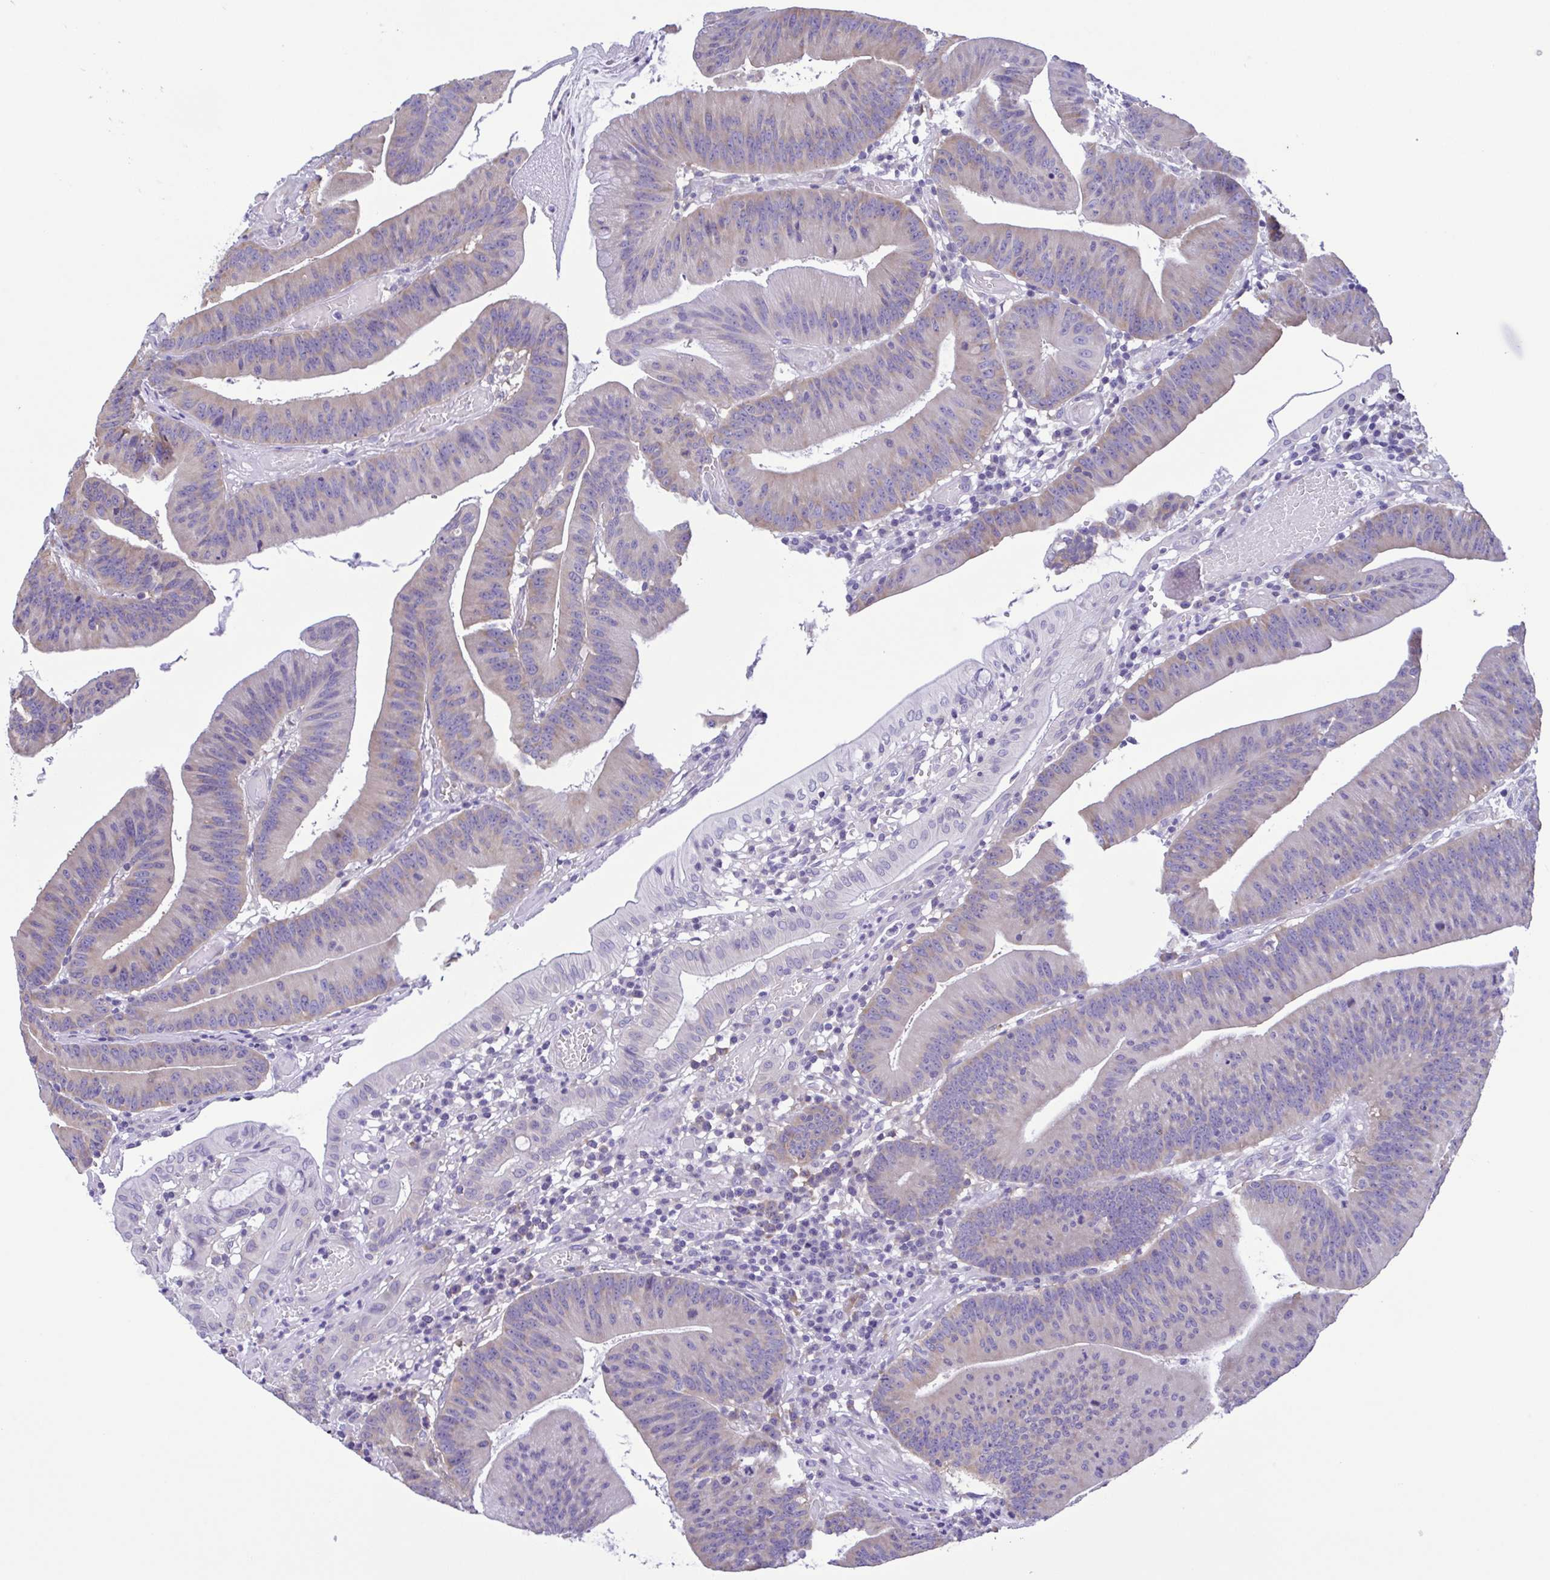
{"staining": {"intensity": "weak", "quantity": "<25%", "location": "cytoplasmic/membranous"}, "tissue": "colorectal cancer", "cell_type": "Tumor cells", "image_type": "cancer", "snomed": [{"axis": "morphology", "description": "Adenocarcinoma, NOS"}, {"axis": "topography", "description": "Colon"}], "caption": "DAB immunohistochemical staining of human colorectal cancer (adenocarcinoma) reveals no significant staining in tumor cells. (DAB immunohistochemistry (IHC) with hematoxylin counter stain).", "gene": "TNNI3", "patient": {"sex": "female", "age": 78}}